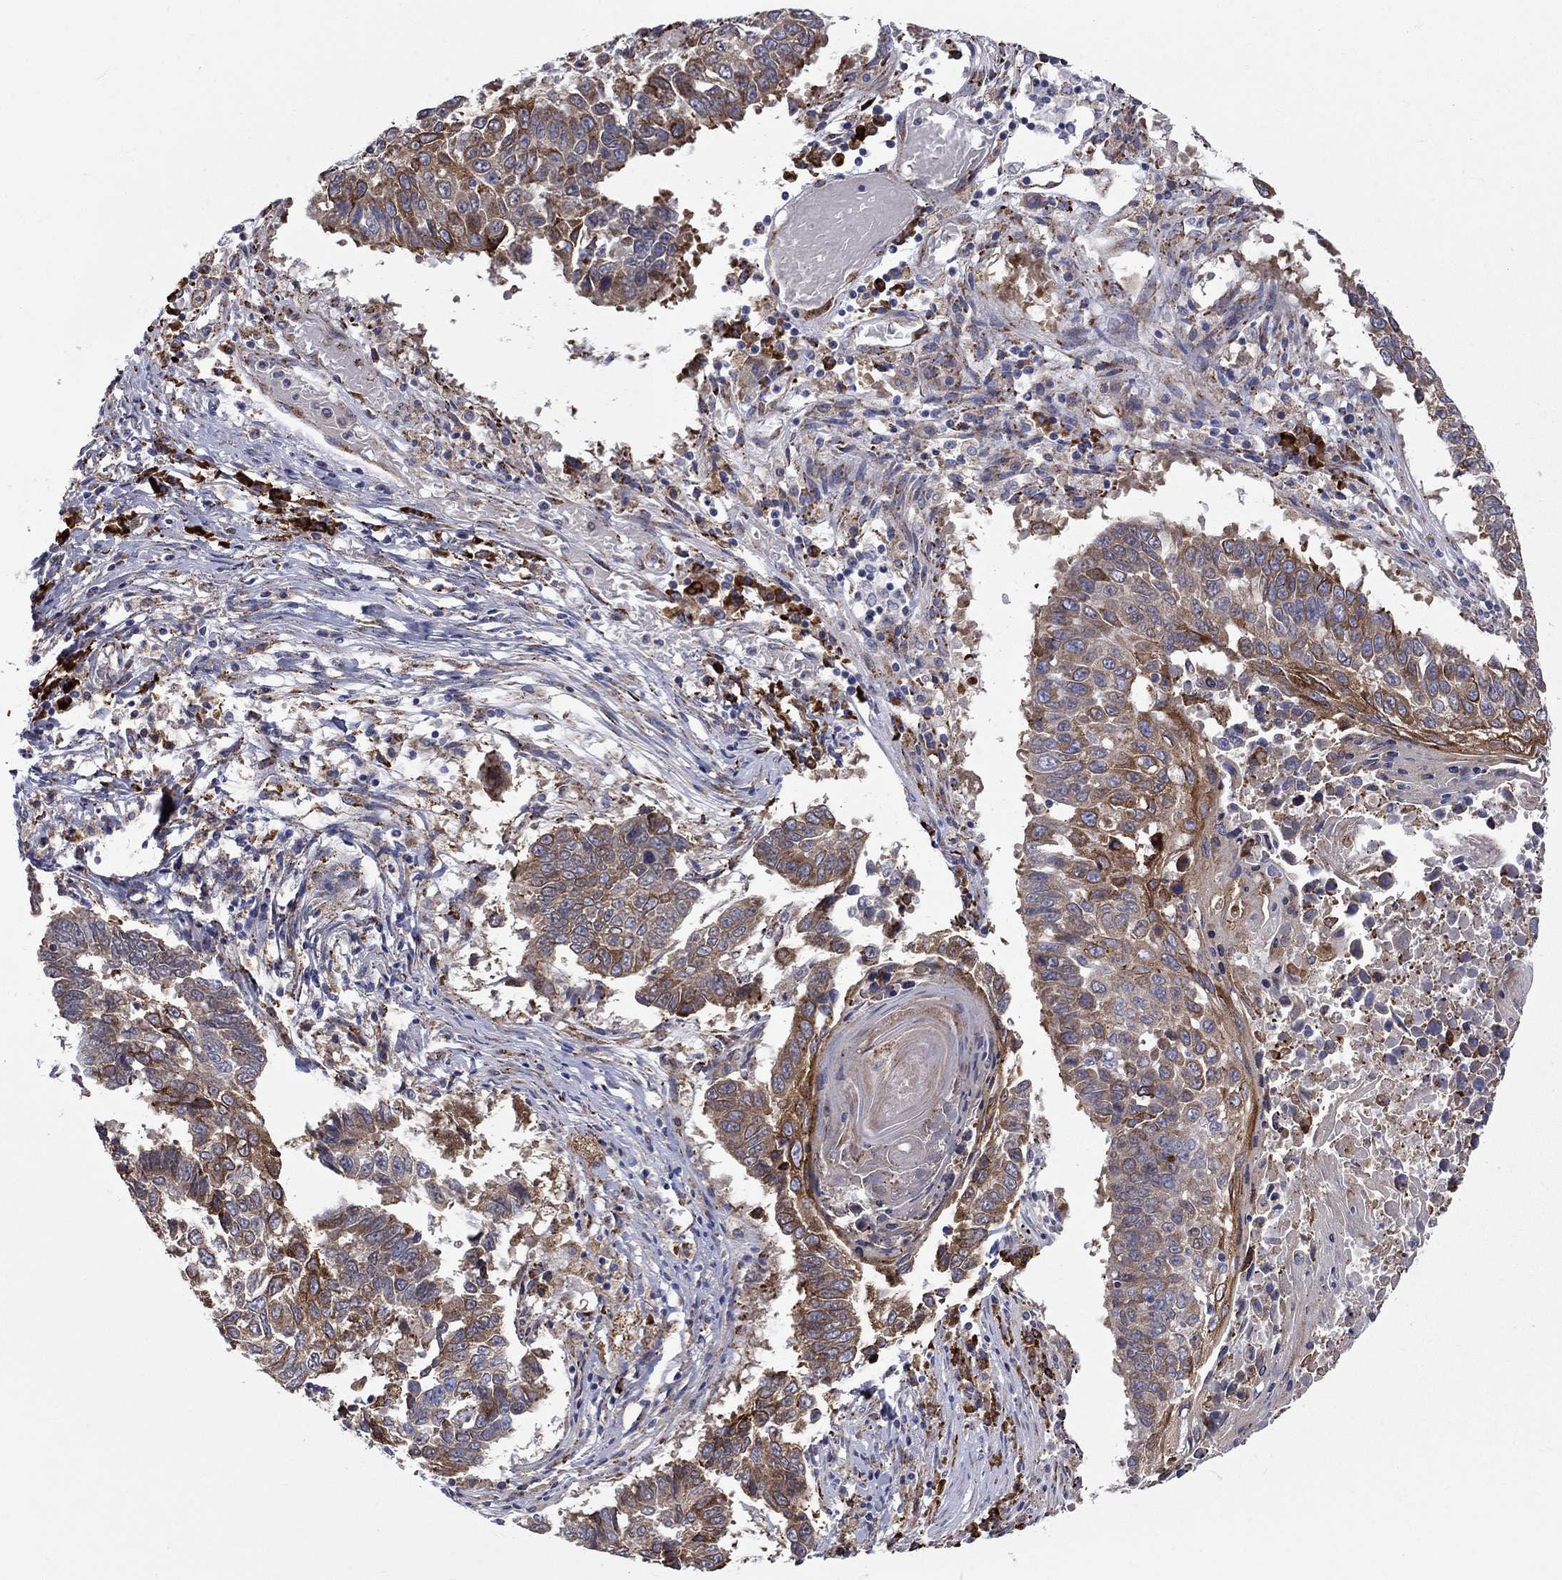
{"staining": {"intensity": "moderate", "quantity": ">75%", "location": "cytoplasmic/membranous"}, "tissue": "lung cancer", "cell_type": "Tumor cells", "image_type": "cancer", "snomed": [{"axis": "morphology", "description": "Squamous cell carcinoma, NOS"}, {"axis": "topography", "description": "Lung"}], "caption": "A brown stain labels moderate cytoplasmic/membranous expression of a protein in lung cancer (squamous cell carcinoma) tumor cells.", "gene": "ASNS", "patient": {"sex": "male", "age": 73}}